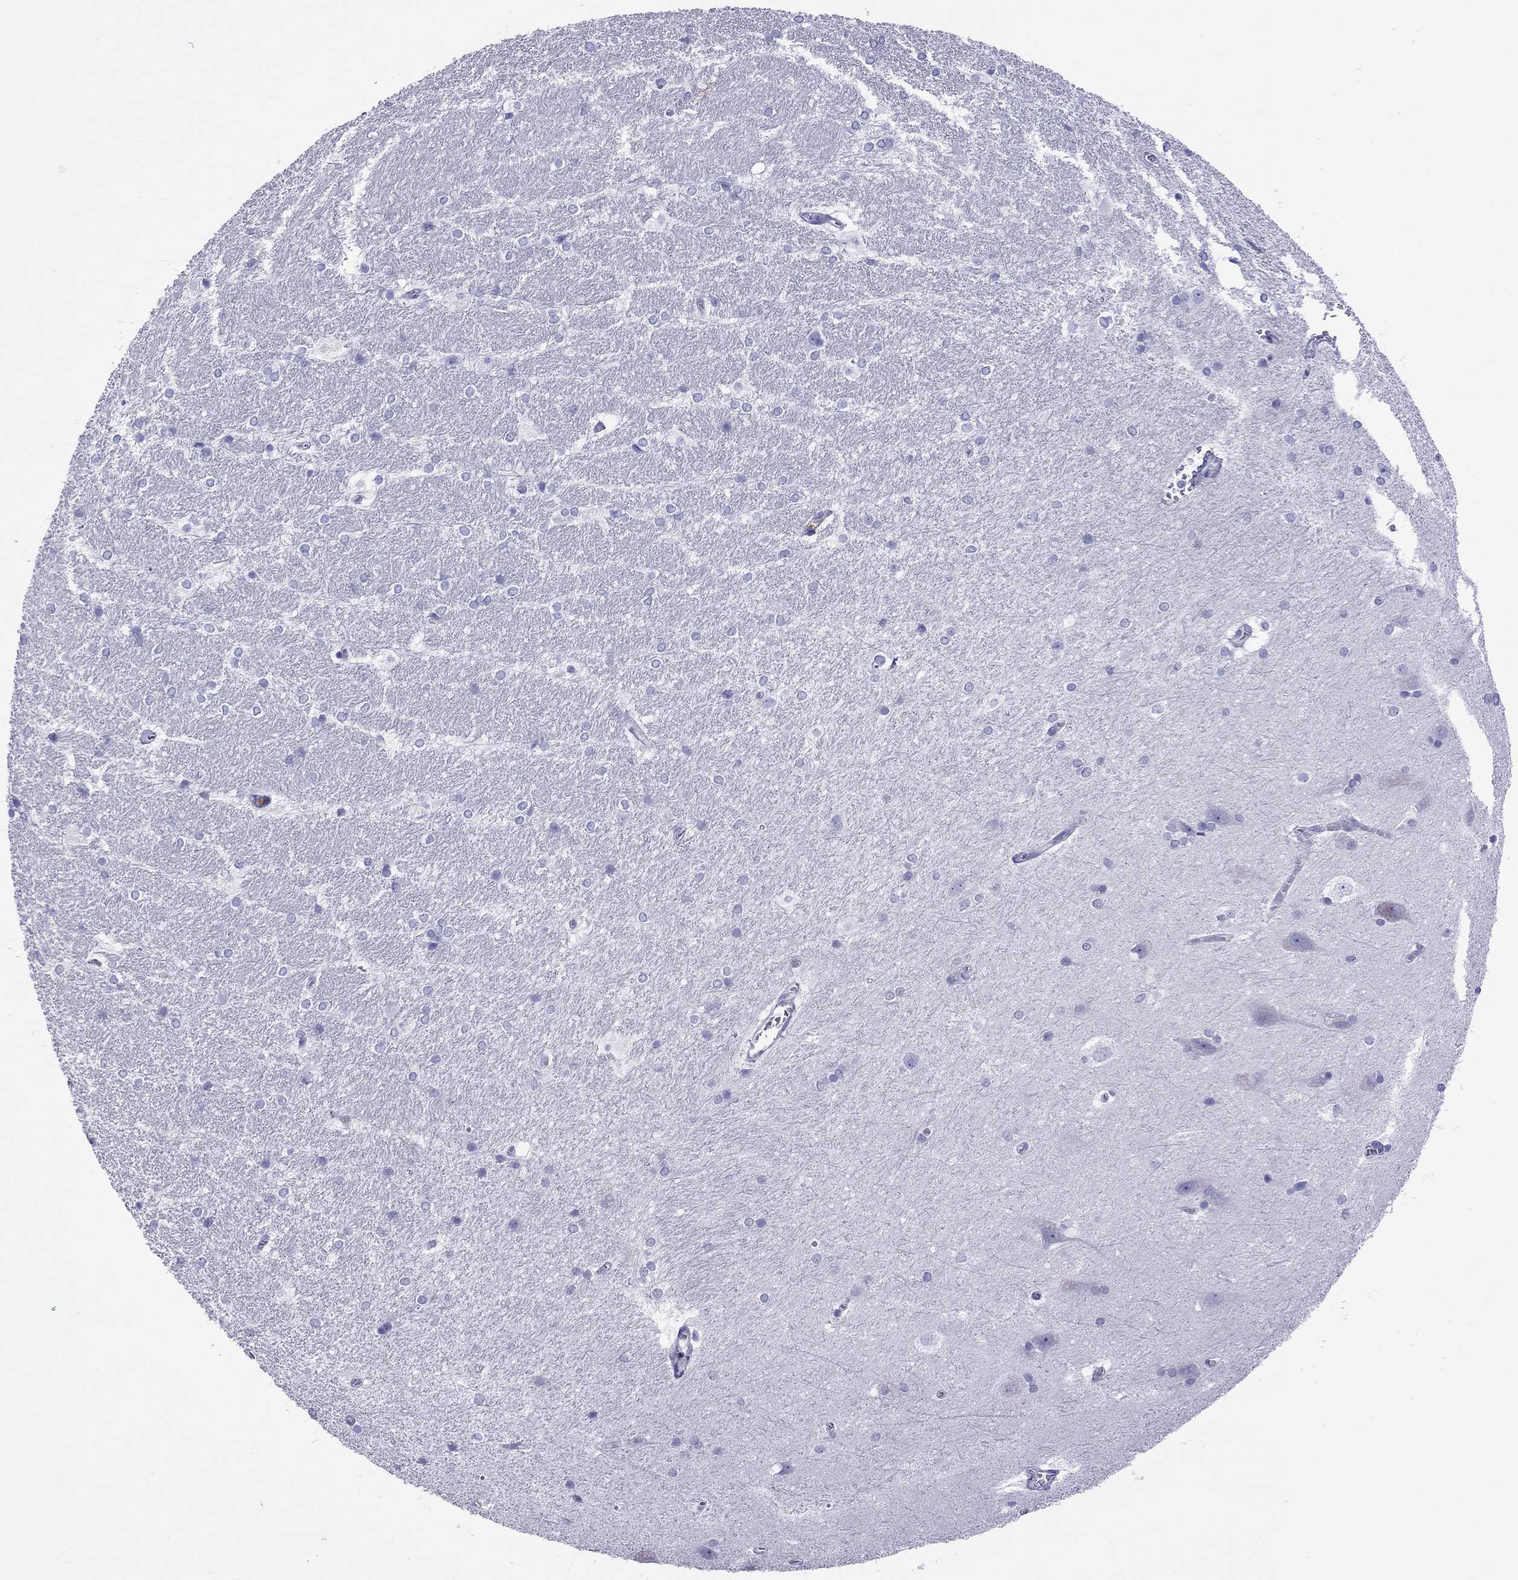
{"staining": {"intensity": "negative", "quantity": "none", "location": "none"}, "tissue": "hippocampus", "cell_type": "Glial cells", "image_type": "normal", "snomed": [{"axis": "morphology", "description": "Normal tissue, NOS"}, {"axis": "topography", "description": "Cerebral cortex"}, {"axis": "topography", "description": "Hippocampus"}], "caption": "Human hippocampus stained for a protein using IHC displays no staining in glial cells.", "gene": "SERPINA3", "patient": {"sex": "female", "age": 19}}